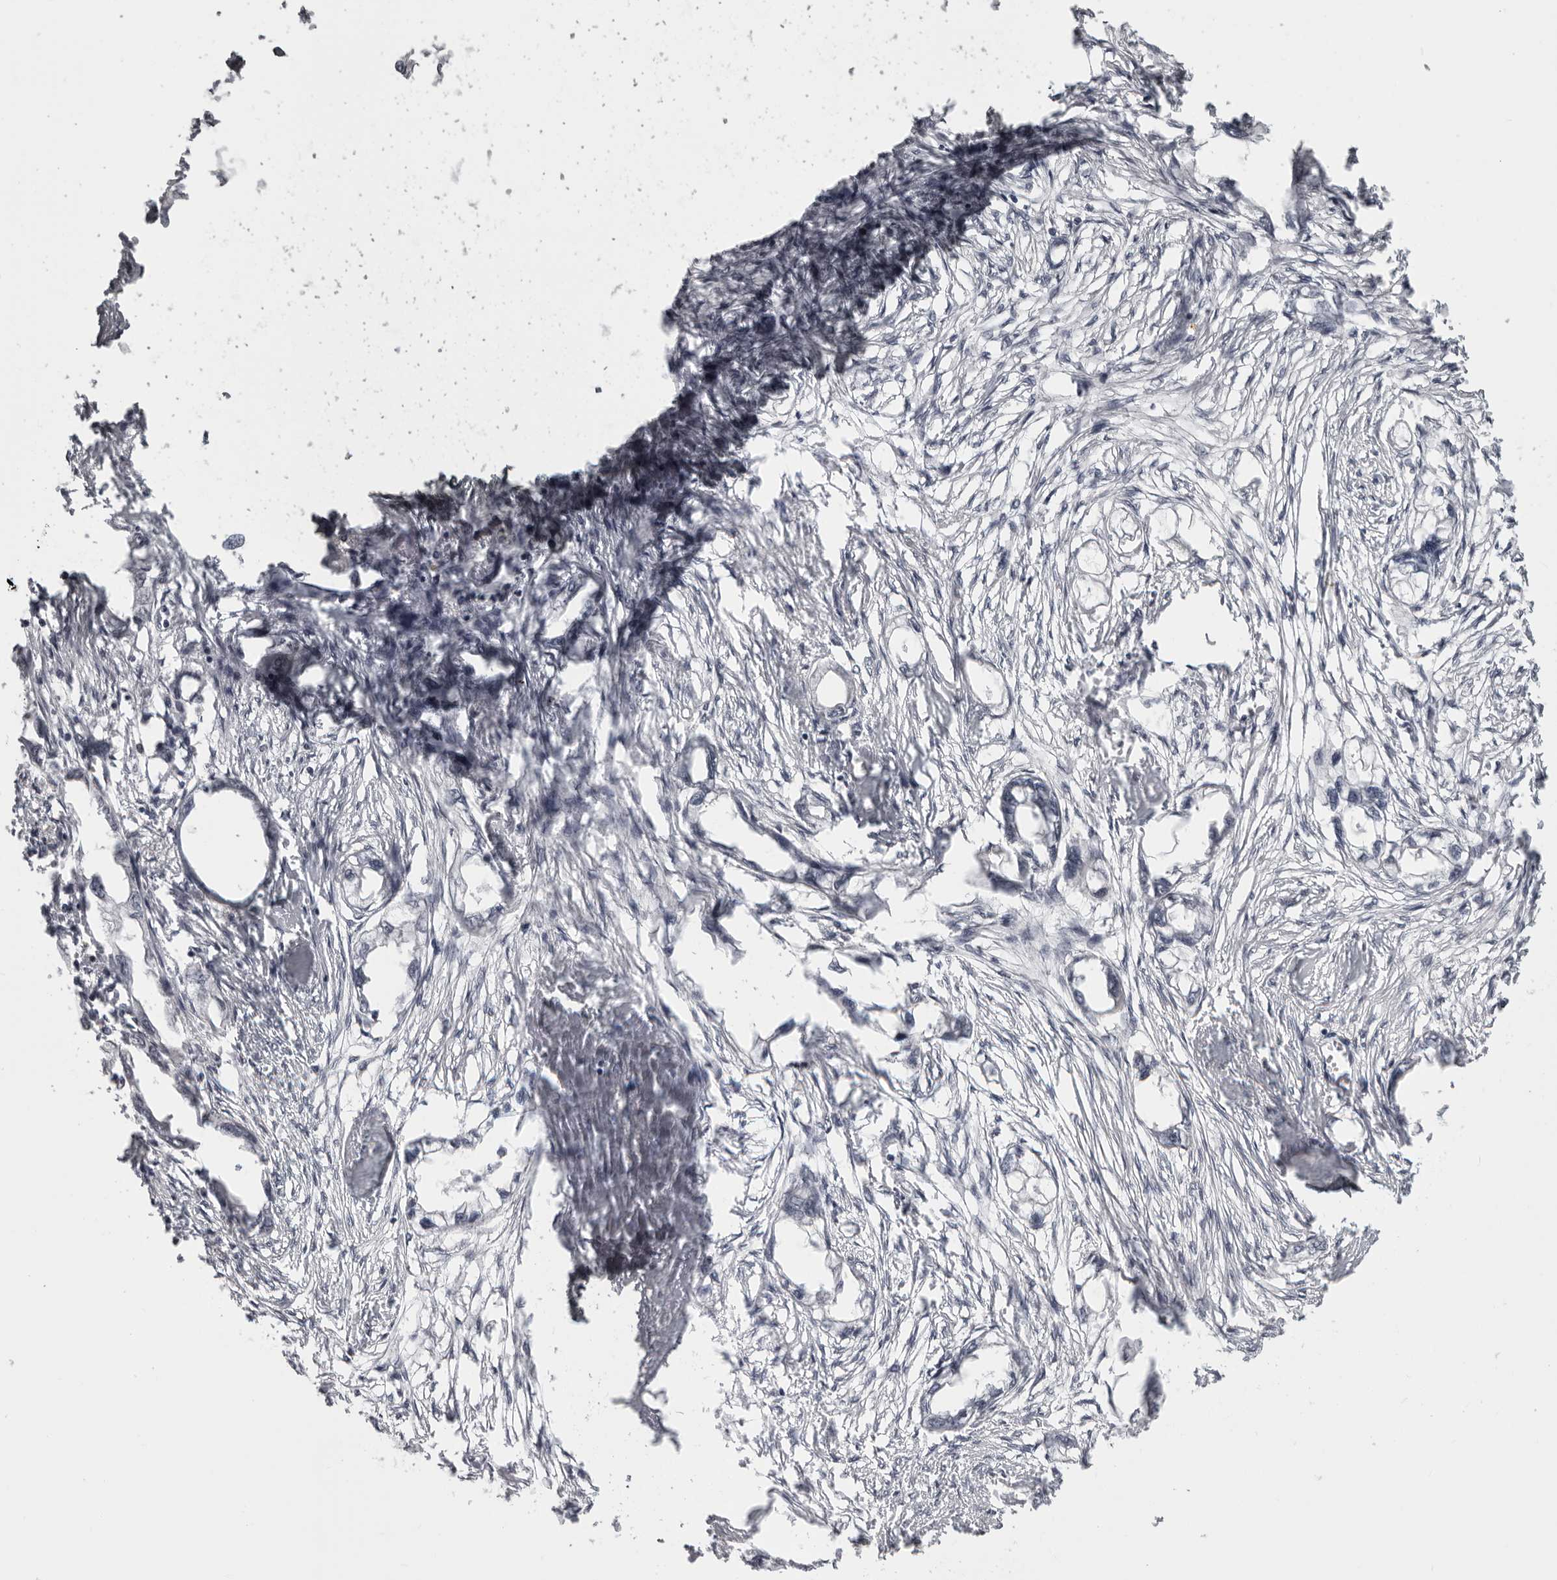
{"staining": {"intensity": "negative", "quantity": "none", "location": "none"}, "tissue": "endometrial cancer", "cell_type": "Tumor cells", "image_type": "cancer", "snomed": [{"axis": "morphology", "description": "Adenocarcinoma, NOS"}, {"axis": "morphology", "description": "Adenocarcinoma, metastatic, NOS"}, {"axis": "topography", "description": "Adipose tissue"}, {"axis": "topography", "description": "Endometrium"}], "caption": "DAB immunohistochemical staining of human endometrial adenocarcinoma exhibits no significant expression in tumor cells.", "gene": "MAPK12", "patient": {"sex": "female", "age": 67}}